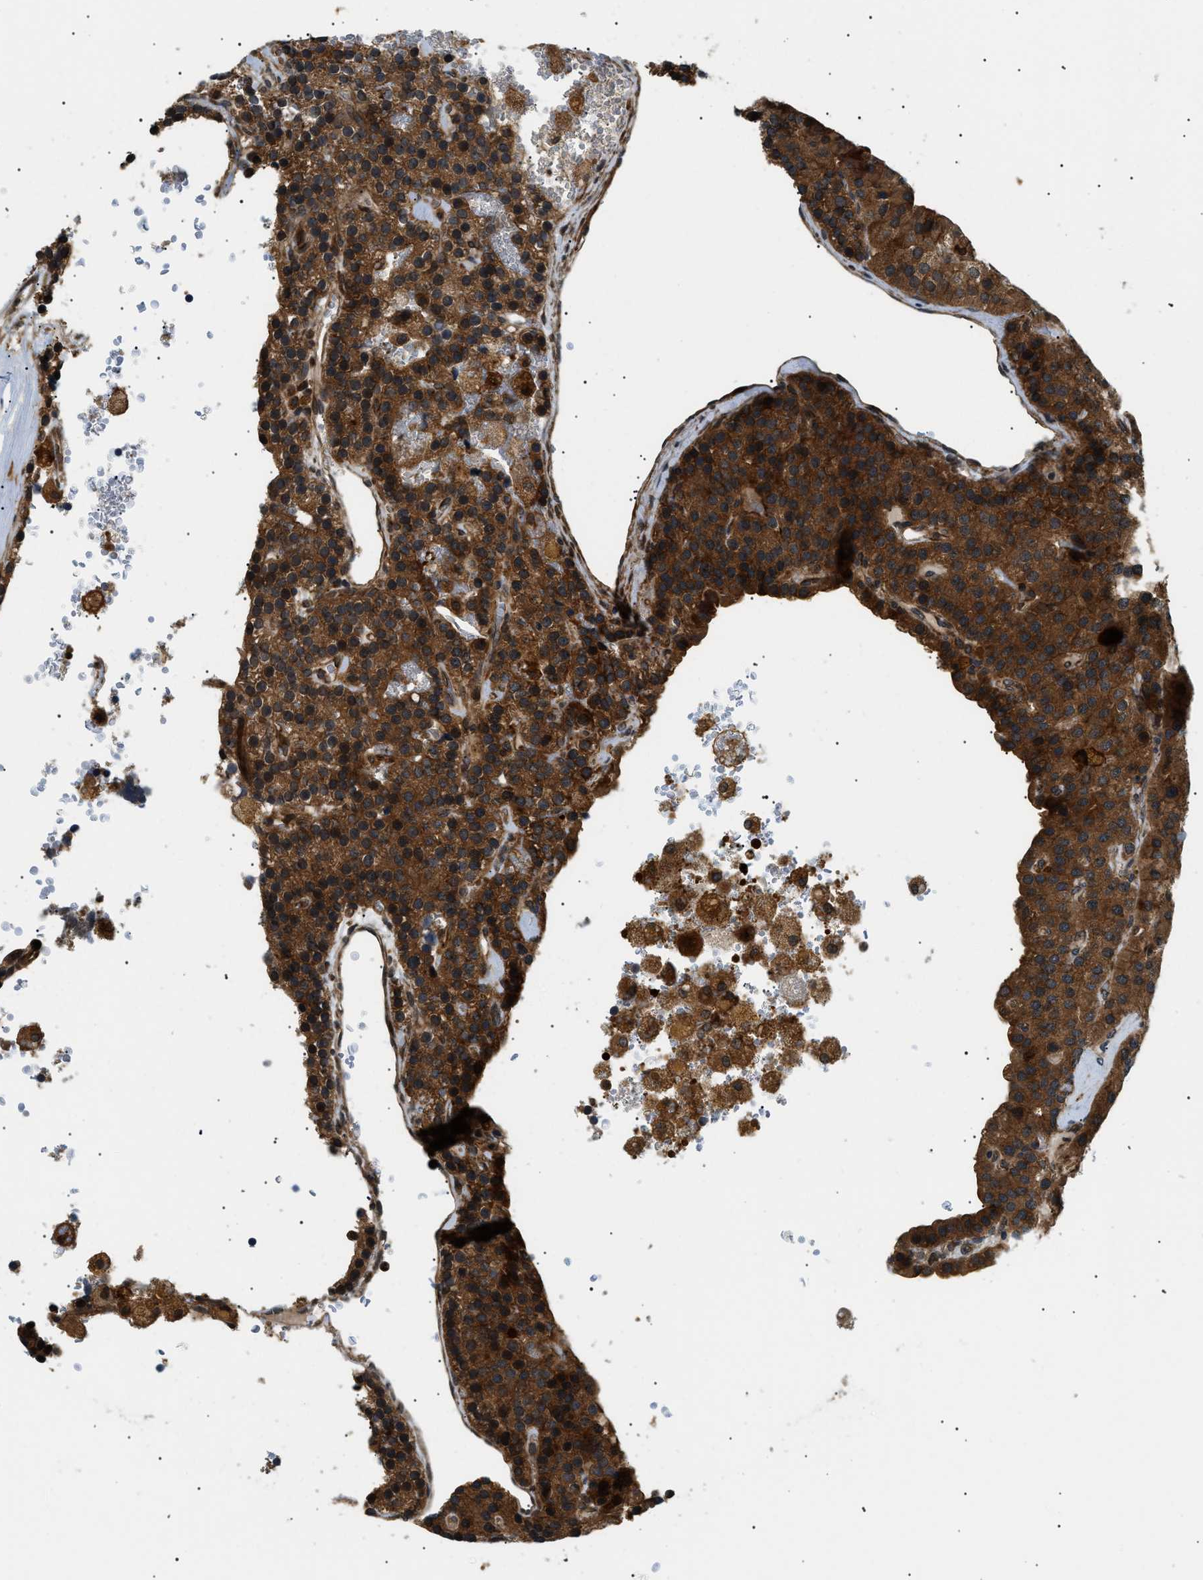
{"staining": {"intensity": "strong", "quantity": ">75%", "location": "cytoplasmic/membranous,nuclear"}, "tissue": "parathyroid gland", "cell_type": "Glandular cells", "image_type": "normal", "snomed": [{"axis": "morphology", "description": "Normal tissue, NOS"}, {"axis": "morphology", "description": "Adenoma, NOS"}, {"axis": "topography", "description": "Parathyroid gland"}], "caption": "Immunohistochemical staining of normal human parathyroid gland shows high levels of strong cytoplasmic/membranous,nuclear staining in approximately >75% of glandular cells. The staining is performed using DAB (3,3'-diaminobenzidine) brown chromogen to label protein expression. The nuclei are counter-stained blue using hematoxylin.", "gene": "ATP6AP1", "patient": {"sex": "female", "age": 86}}